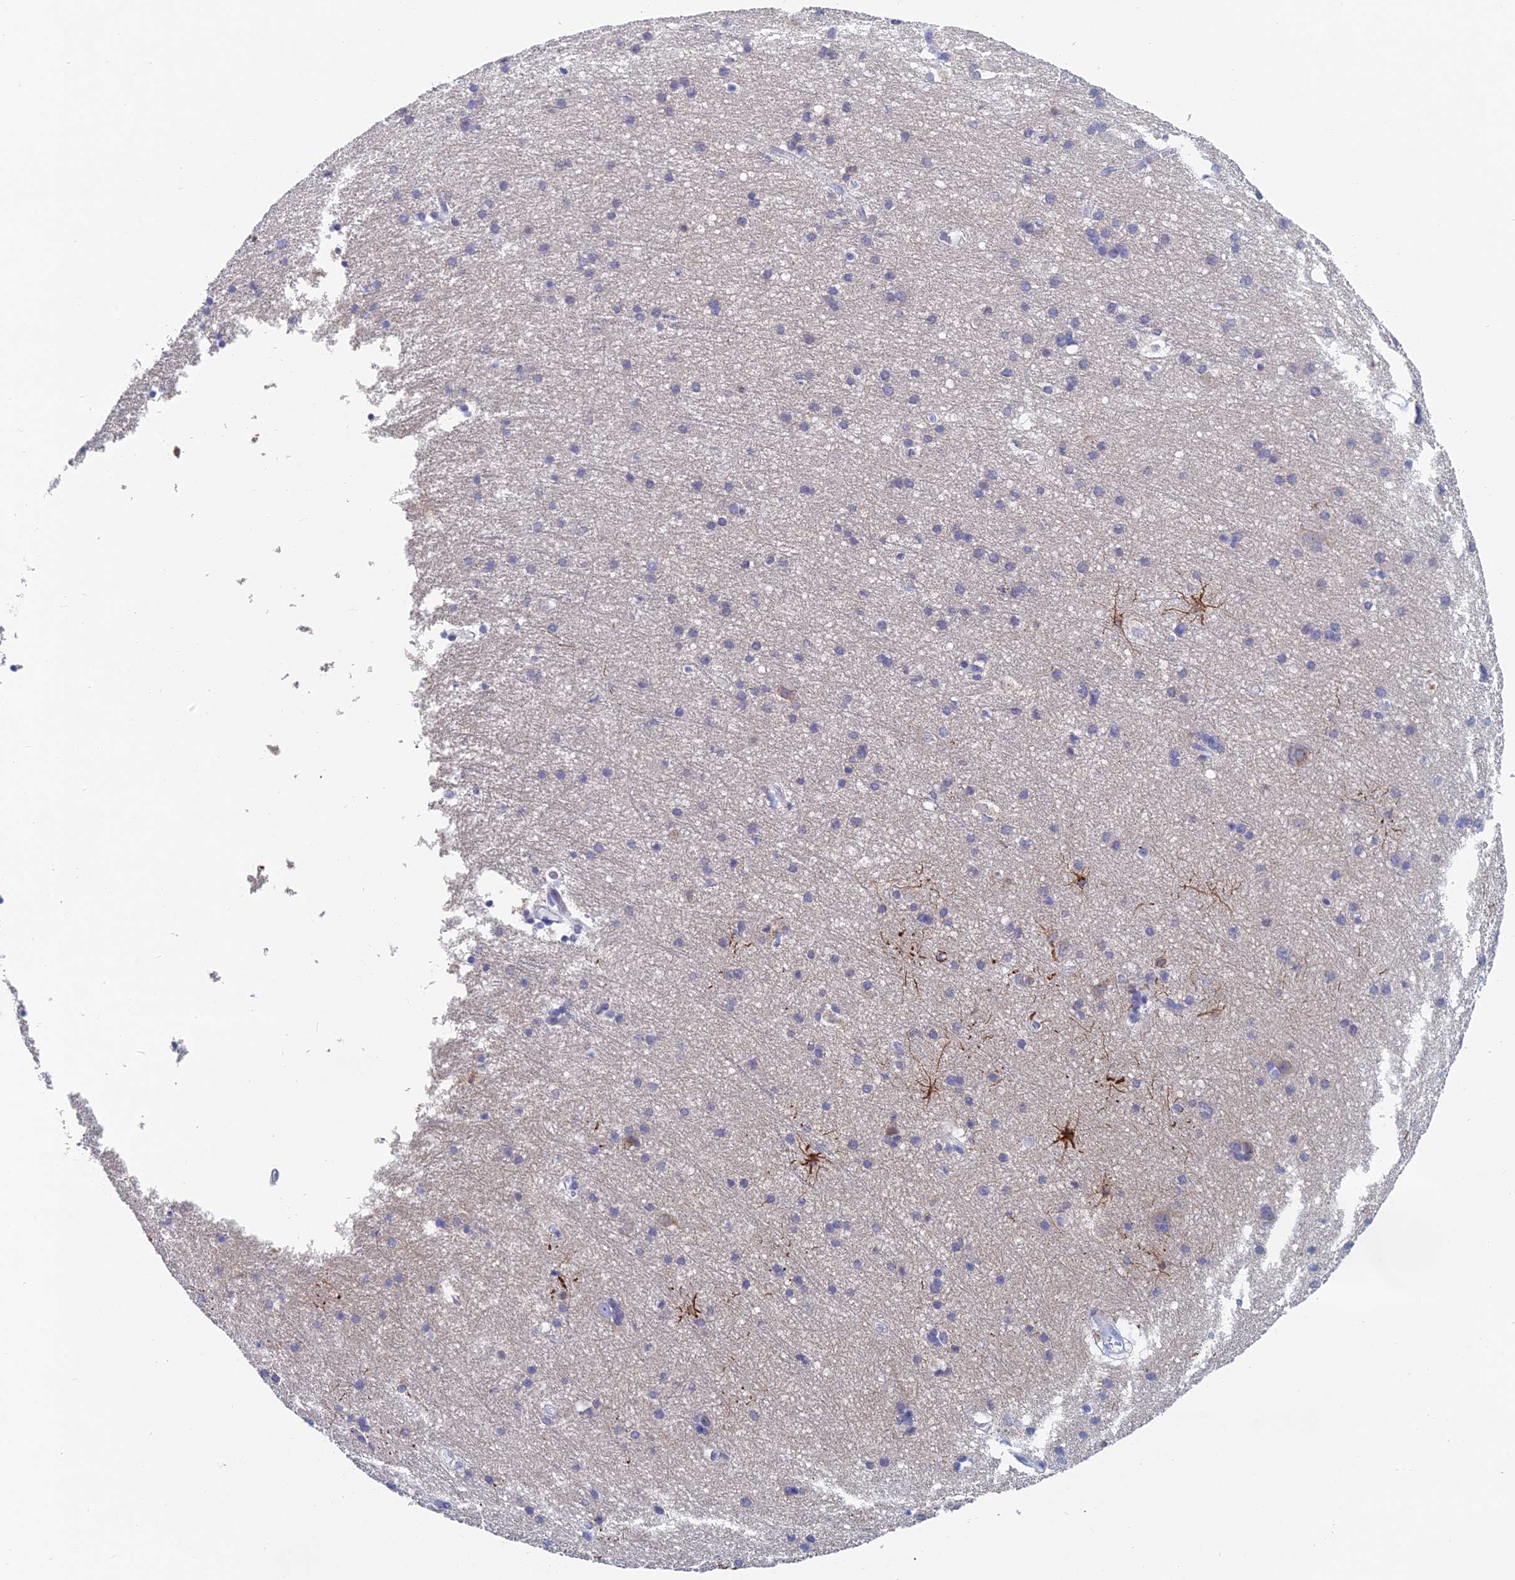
{"staining": {"intensity": "negative", "quantity": "none", "location": "none"}, "tissue": "cerebral cortex", "cell_type": "Endothelial cells", "image_type": "normal", "snomed": [{"axis": "morphology", "description": "Normal tissue, NOS"}, {"axis": "topography", "description": "Cerebral cortex"}], "caption": "Immunohistochemistry micrograph of normal cerebral cortex: human cerebral cortex stained with DAB exhibits no significant protein expression in endothelial cells.", "gene": "ACSM1", "patient": {"sex": "male", "age": 54}}